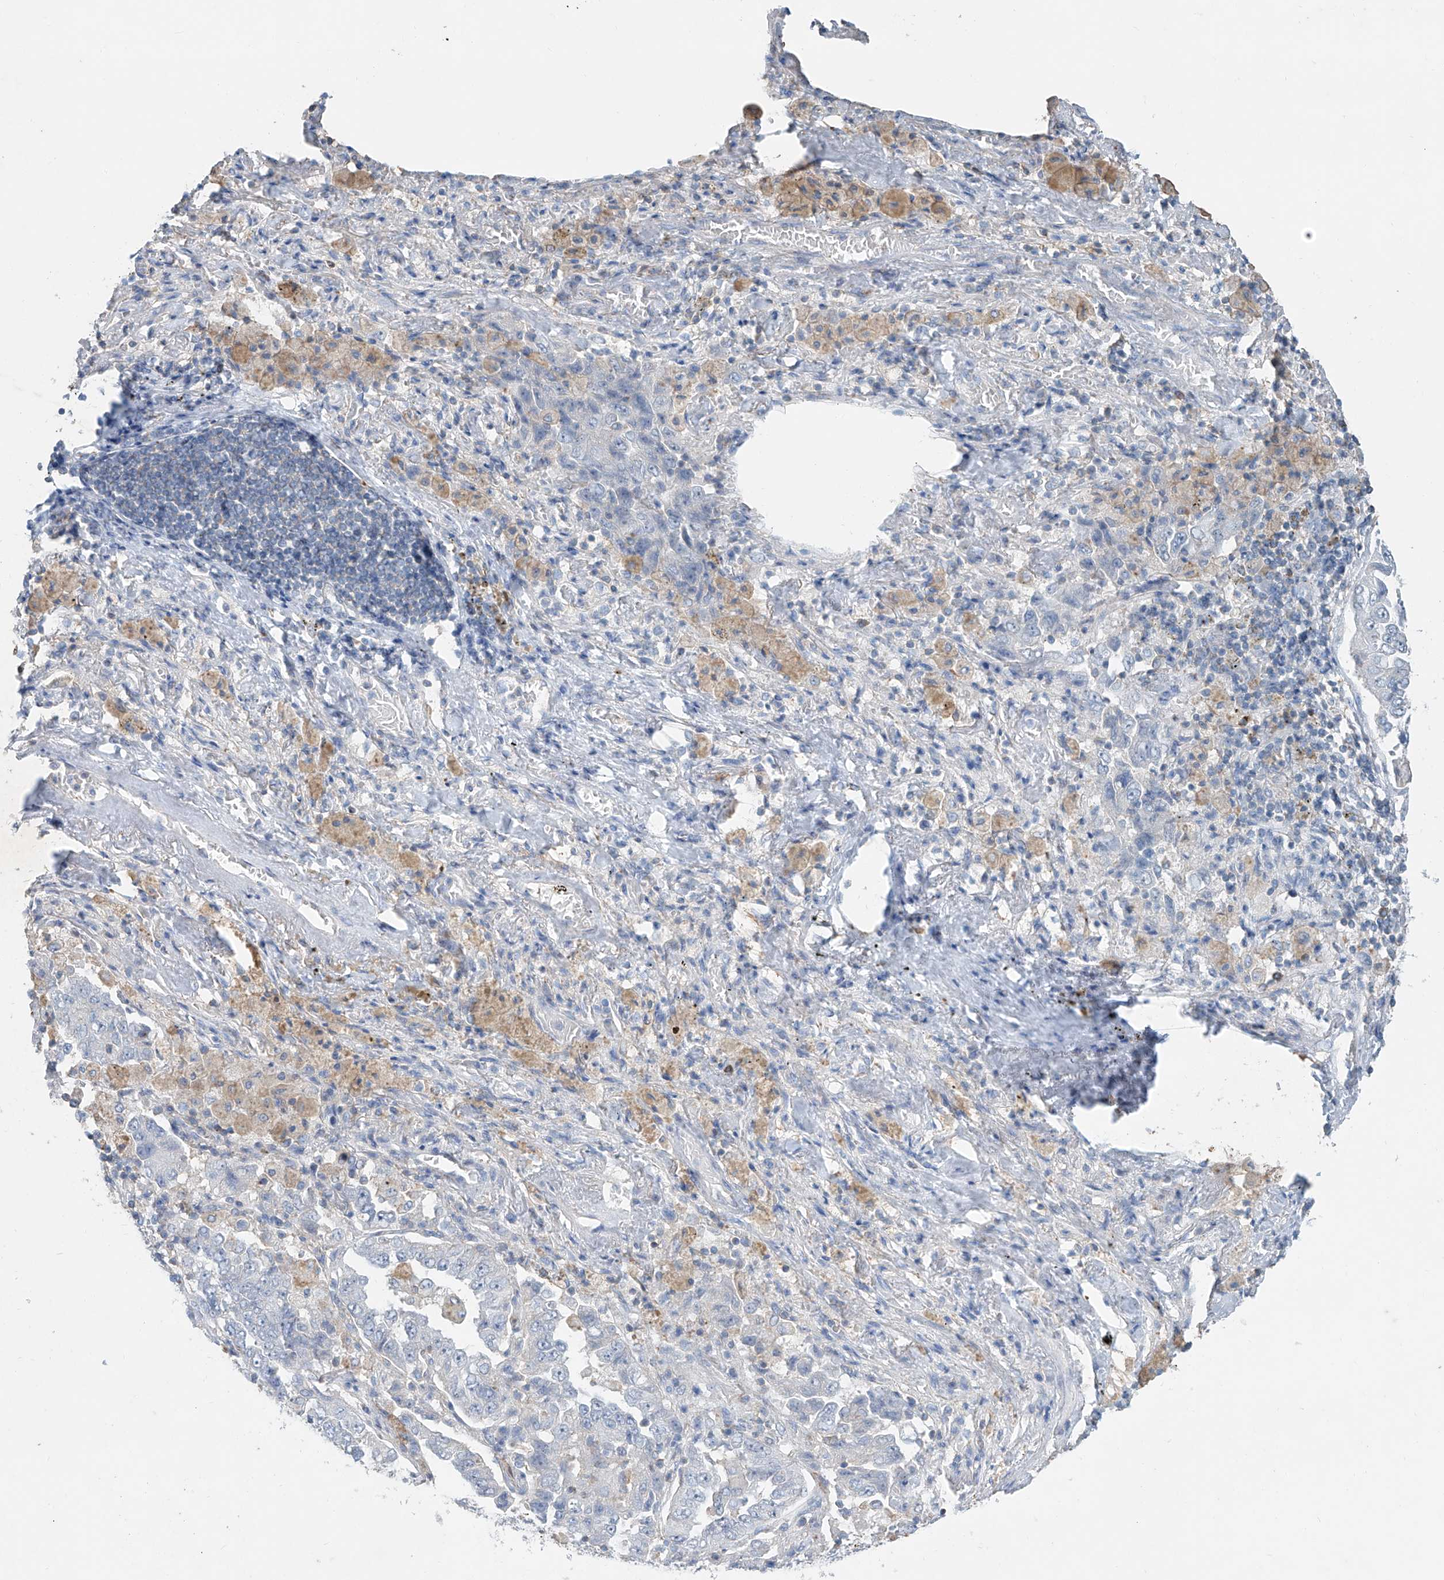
{"staining": {"intensity": "negative", "quantity": "none", "location": "none"}, "tissue": "lung cancer", "cell_type": "Tumor cells", "image_type": "cancer", "snomed": [{"axis": "morphology", "description": "Adenocarcinoma, NOS"}, {"axis": "topography", "description": "Lung"}], "caption": "Histopathology image shows no protein staining in tumor cells of adenocarcinoma (lung) tissue.", "gene": "ANKRD34A", "patient": {"sex": "female", "age": 51}}